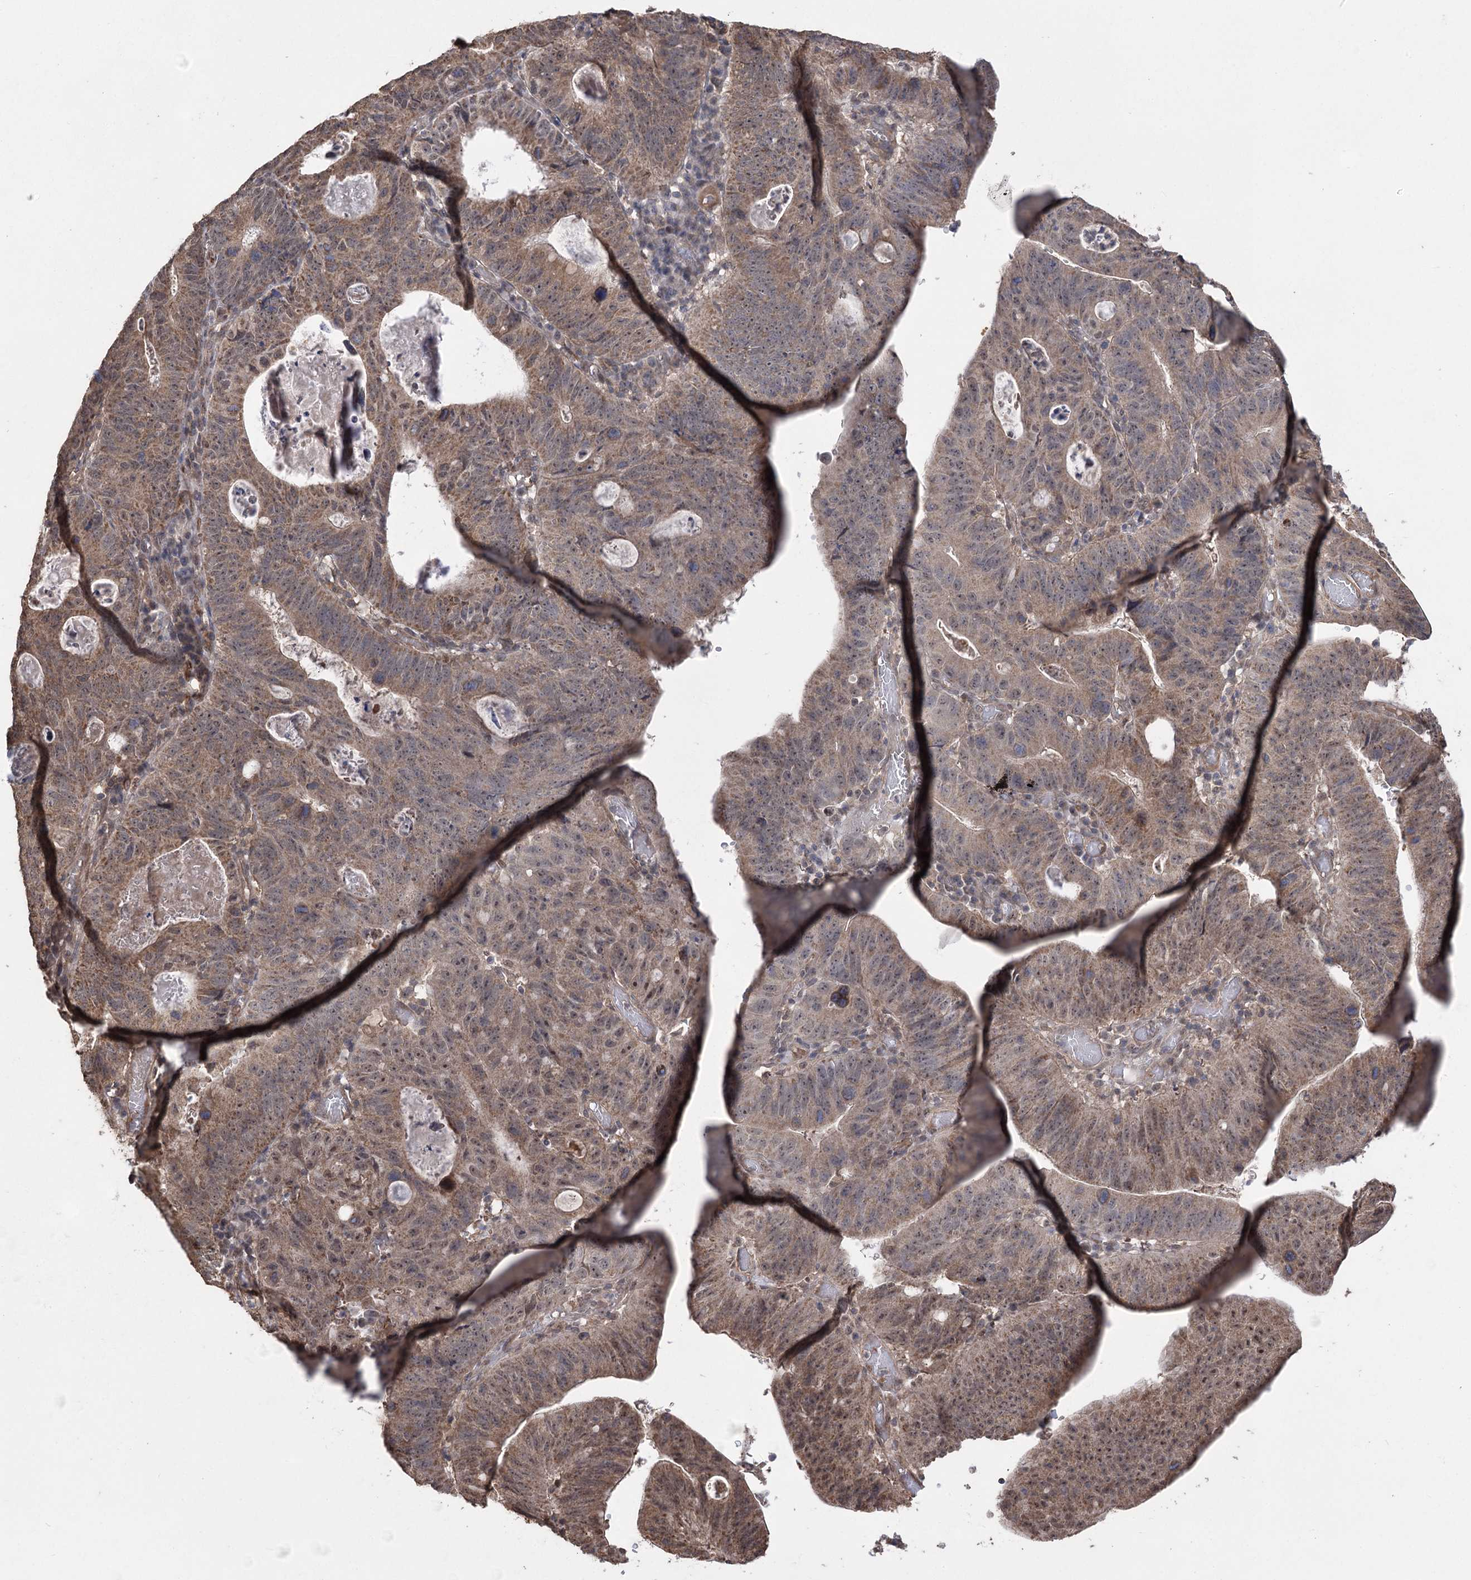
{"staining": {"intensity": "moderate", "quantity": ">75%", "location": "cytoplasmic/membranous,nuclear"}, "tissue": "stomach cancer", "cell_type": "Tumor cells", "image_type": "cancer", "snomed": [{"axis": "morphology", "description": "Adenocarcinoma, NOS"}, {"axis": "topography", "description": "Stomach"}], "caption": "The photomicrograph reveals staining of stomach adenocarcinoma, revealing moderate cytoplasmic/membranous and nuclear protein positivity (brown color) within tumor cells.", "gene": "TENM2", "patient": {"sex": "male", "age": 59}}